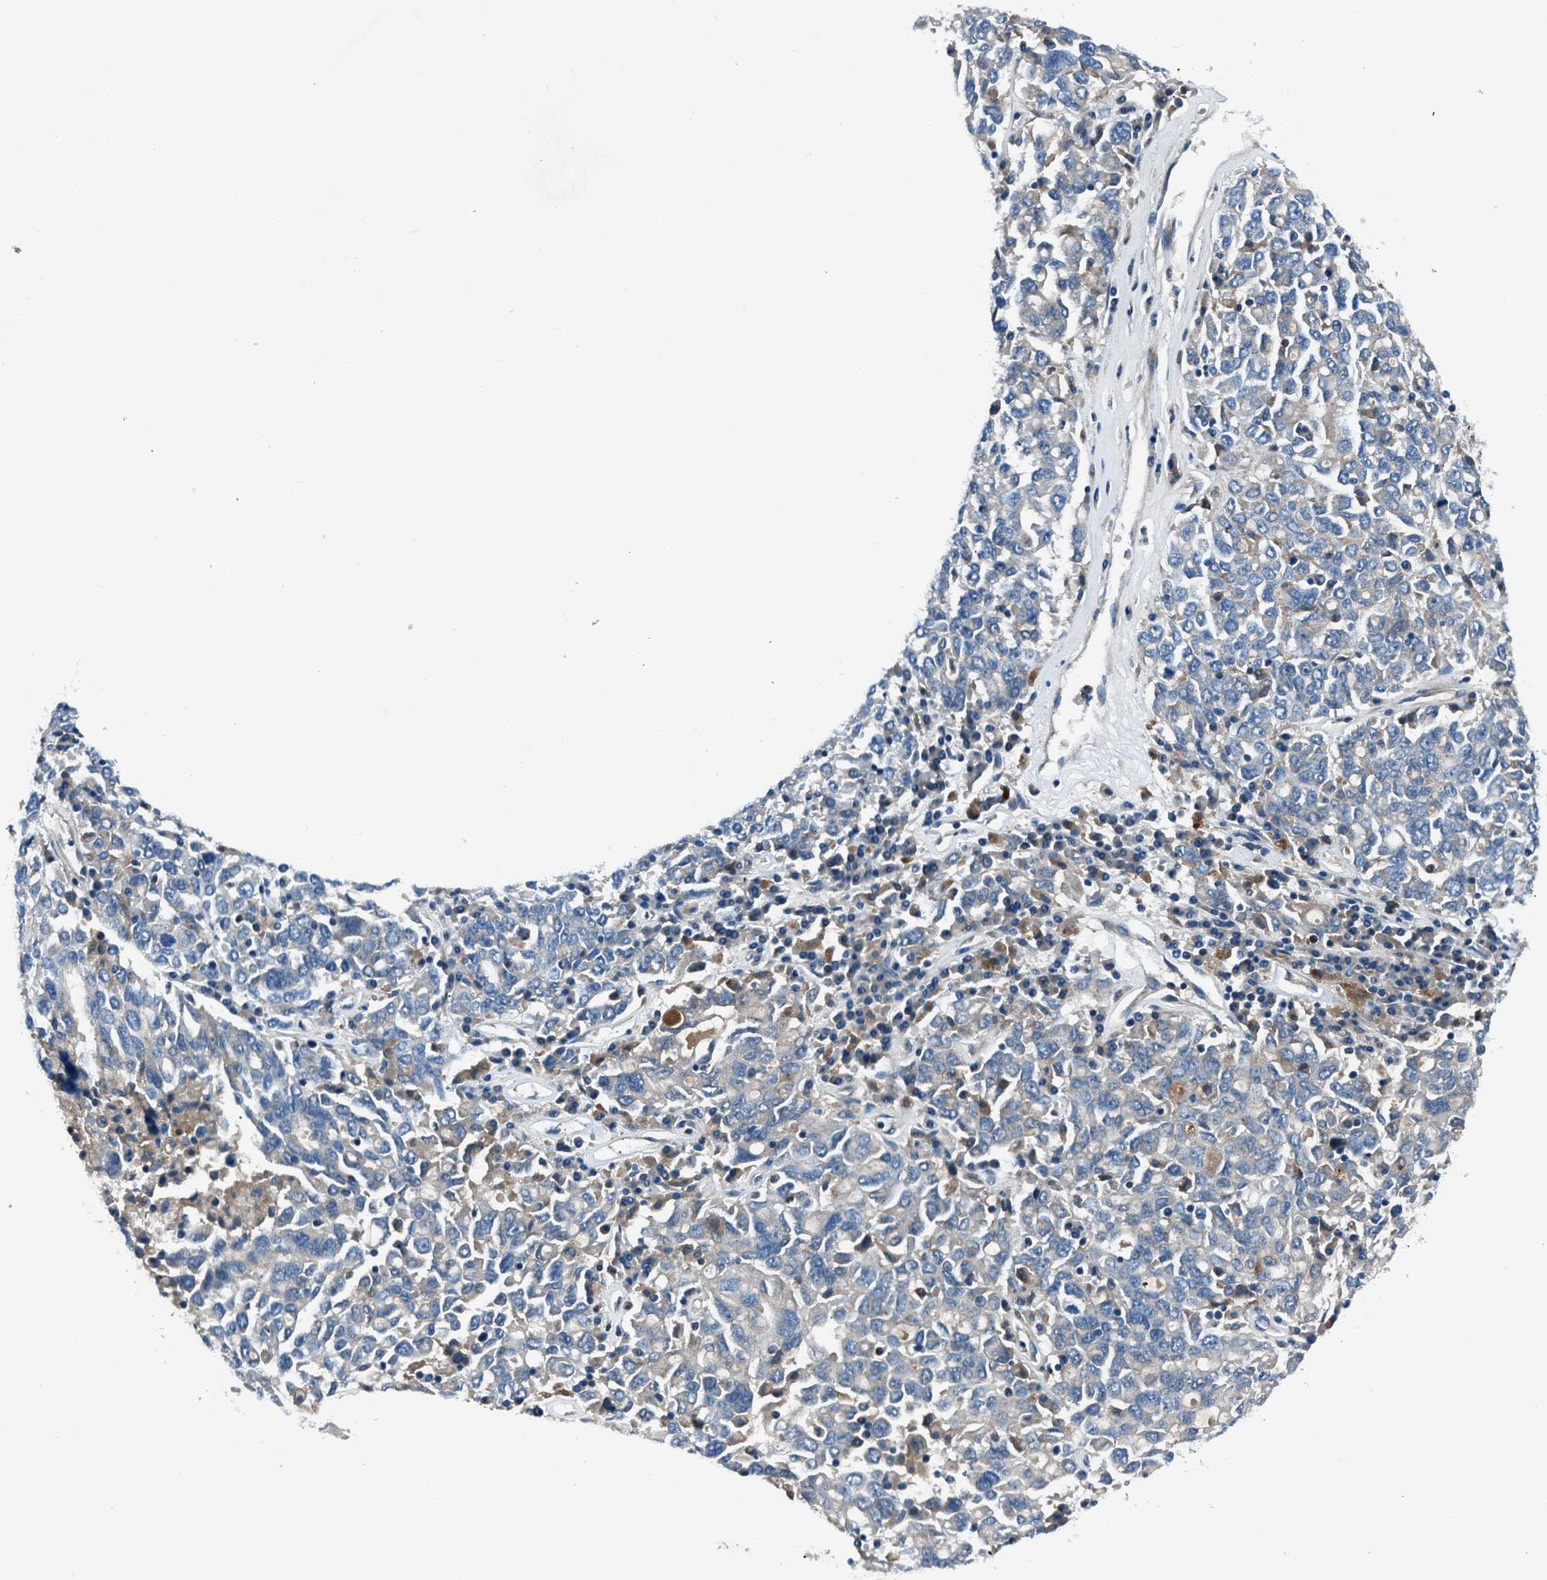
{"staining": {"intensity": "negative", "quantity": "none", "location": "none"}, "tissue": "ovarian cancer", "cell_type": "Tumor cells", "image_type": "cancer", "snomed": [{"axis": "morphology", "description": "Carcinoma, endometroid"}, {"axis": "topography", "description": "Ovary"}], "caption": "This is an immunohistochemistry (IHC) image of ovarian cancer (endometroid carcinoma). There is no staining in tumor cells.", "gene": "SLC38A6", "patient": {"sex": "female", "age": 62}}